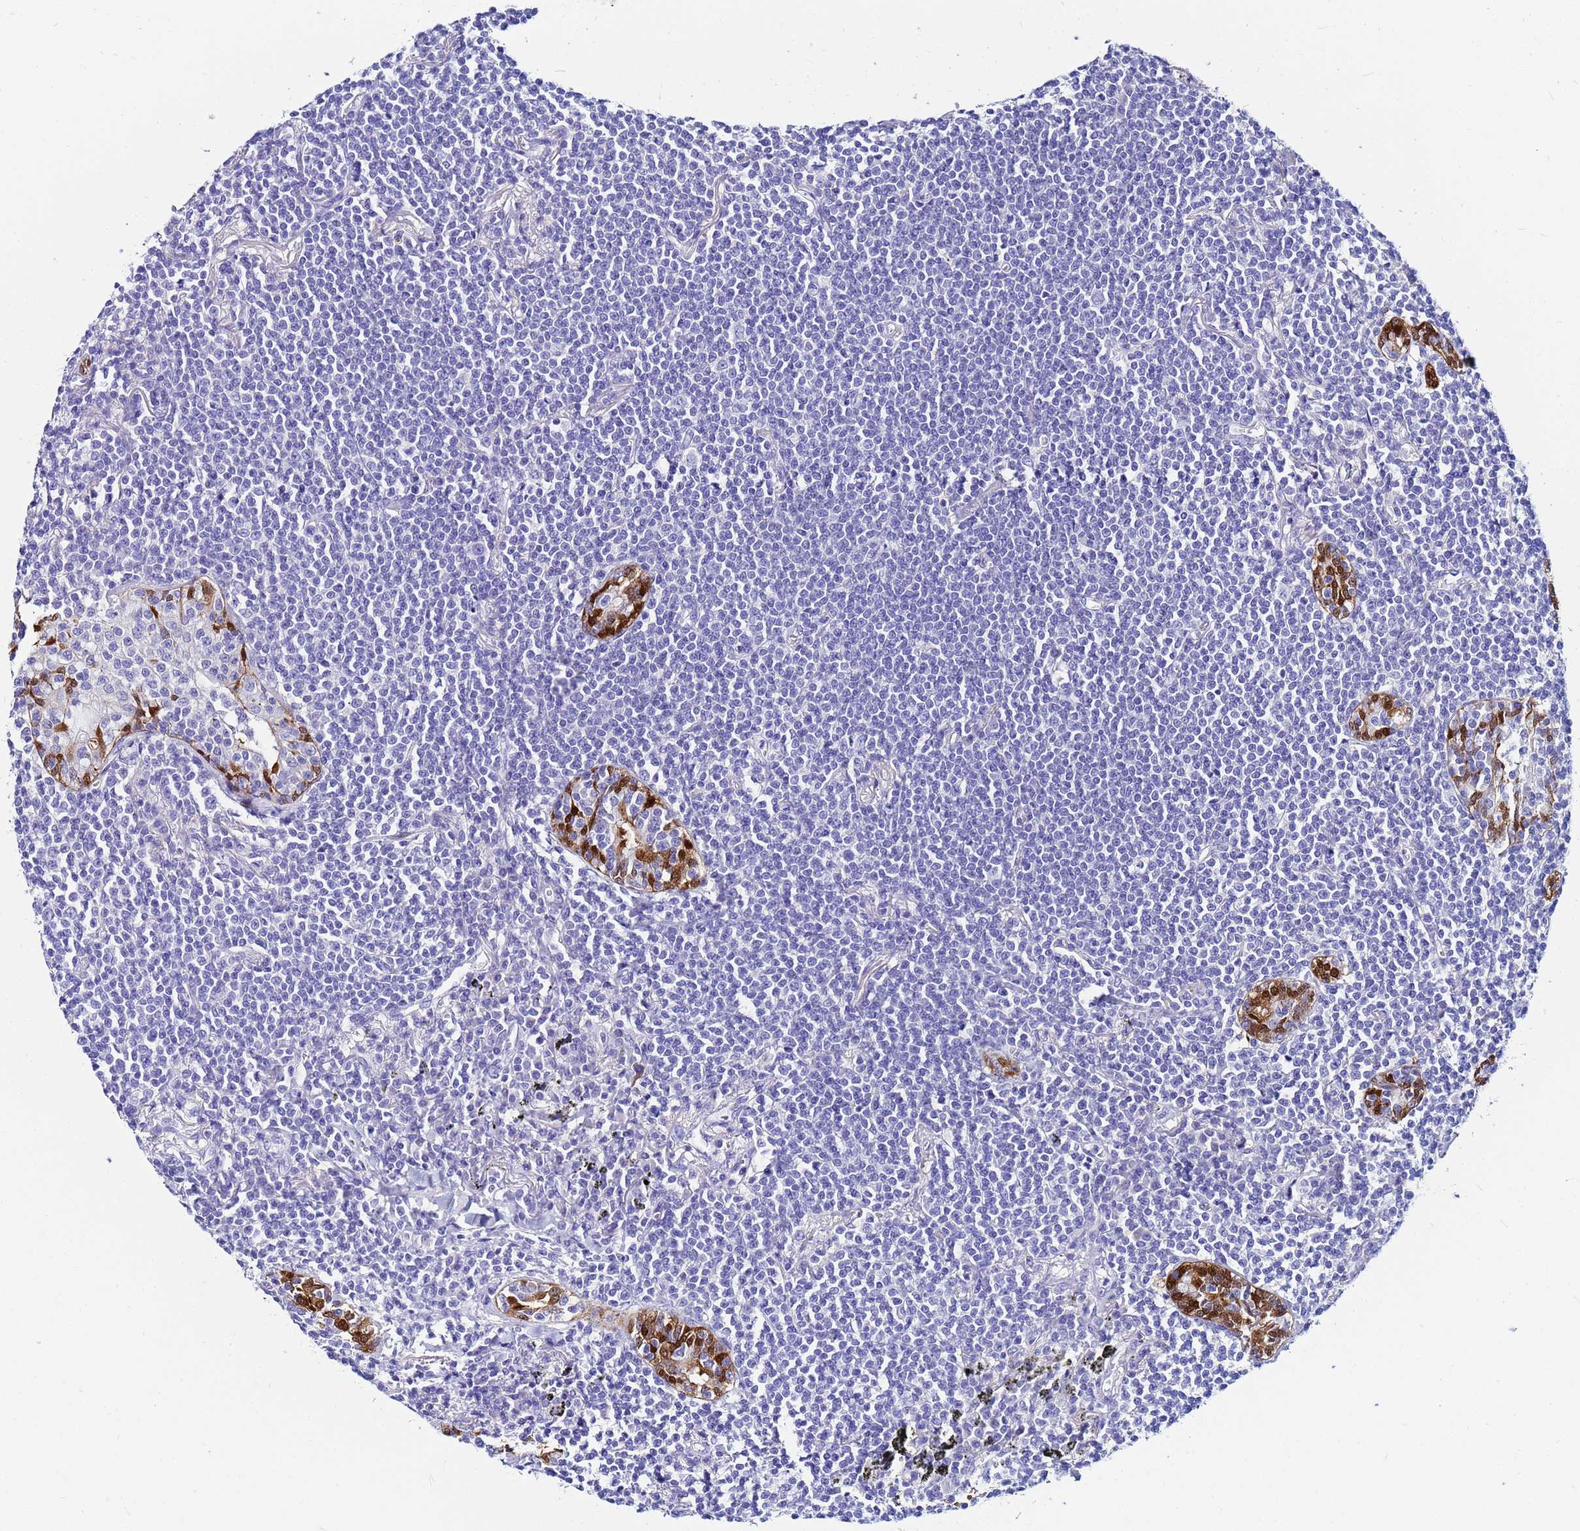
{"staining": {"intensity": "negative", "quantity": "none", "location": "none"}, "tissue": "lymphoma", "cell_type": "Tumor cells", "image_type": "cancer", "snomed": [{"axis": "morphology", "description": "Malignant lymphoma, non-Hodgkin's type, Low grade"}, {"axis": "topography", "description": "Lung"}], "caption": "Immunohistochemistry (IHC) of lymphoma exhibits no positivity in tumor cells.", "gene": "PPP1R14C", "patient": {"sex": "female", "age": 71}}